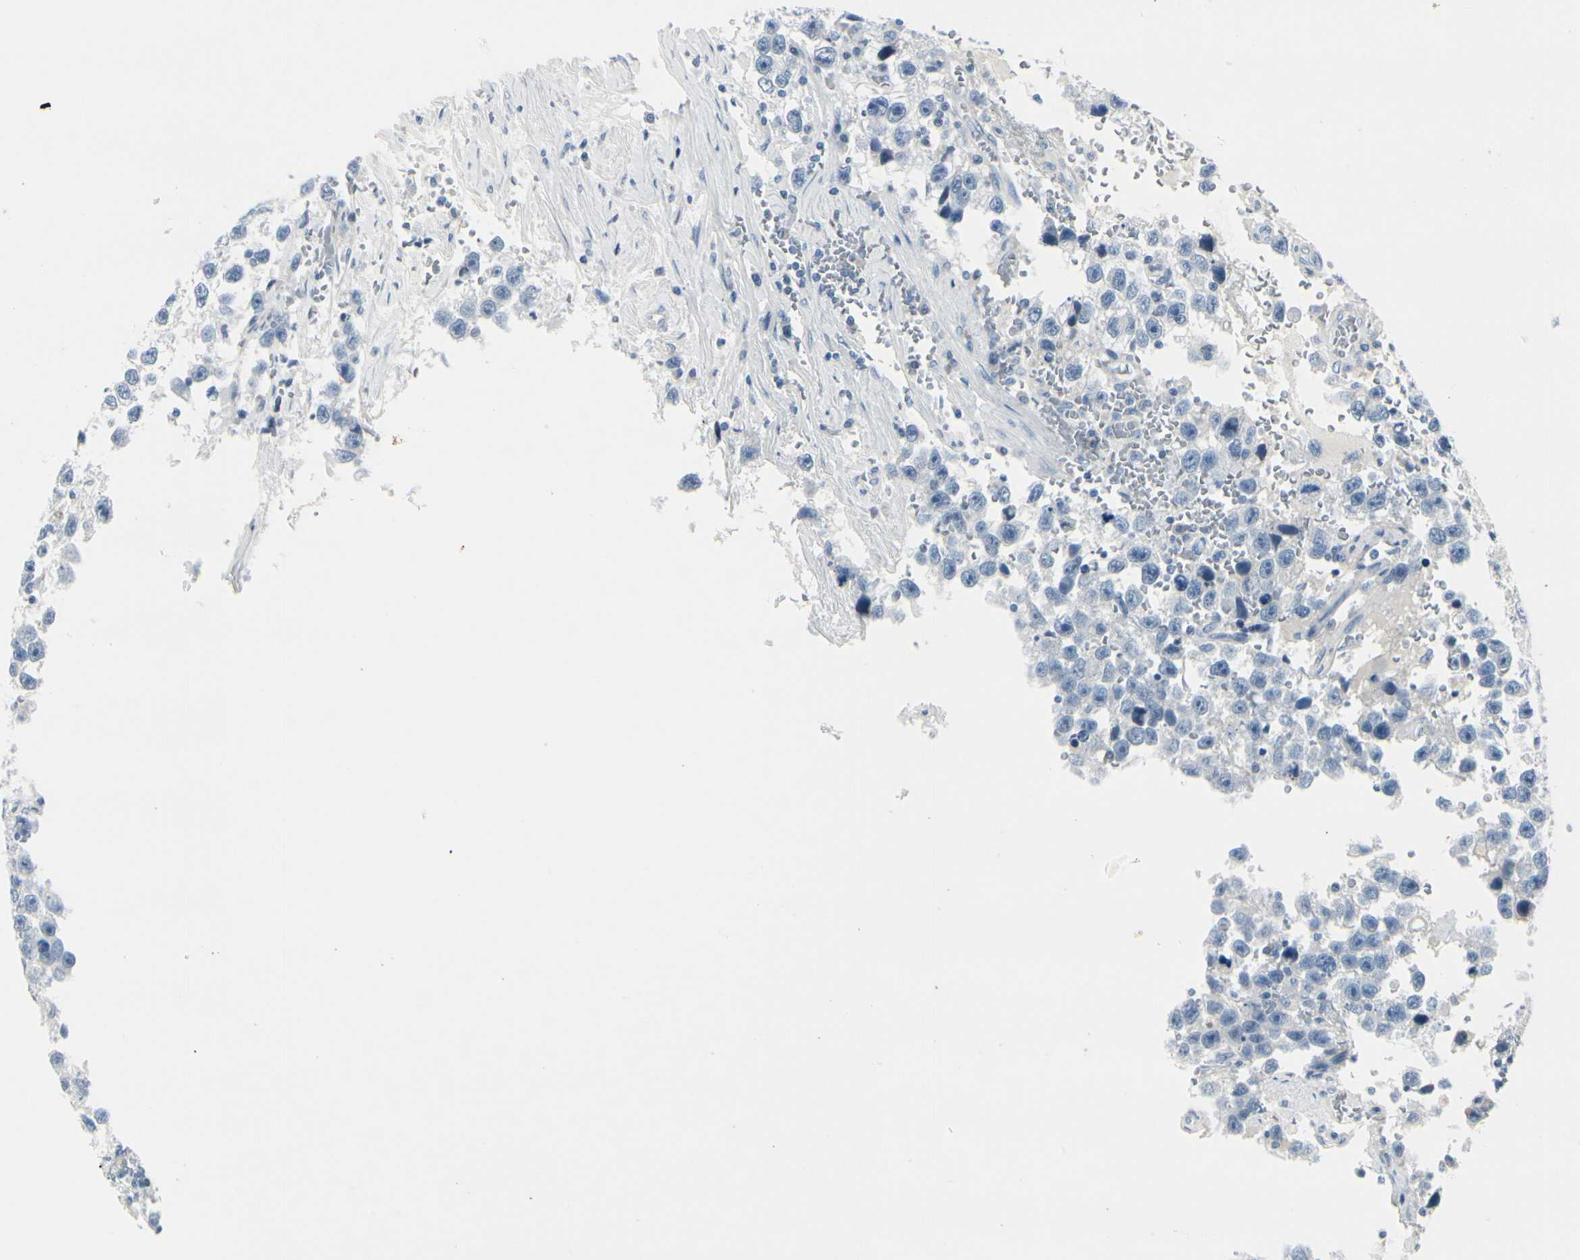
{"staining": {"intensity": "negative", "quantity": "none", "location": "none"}, "tissue": "testis cancer", "cell_type": "Tumor cells", "image_type": "cancer", "snomed": [{"axis": "morphology", "description": "Seminoma, NOS"}, {"axis": "topography", "description": "Testis"}], "caption": "A photomicrograph of testis seminoma stained for a protein exhibits no brown staining in tumor cells.", "gene": "CDHR5", "patient": {"sex": "male", "age": 33}}